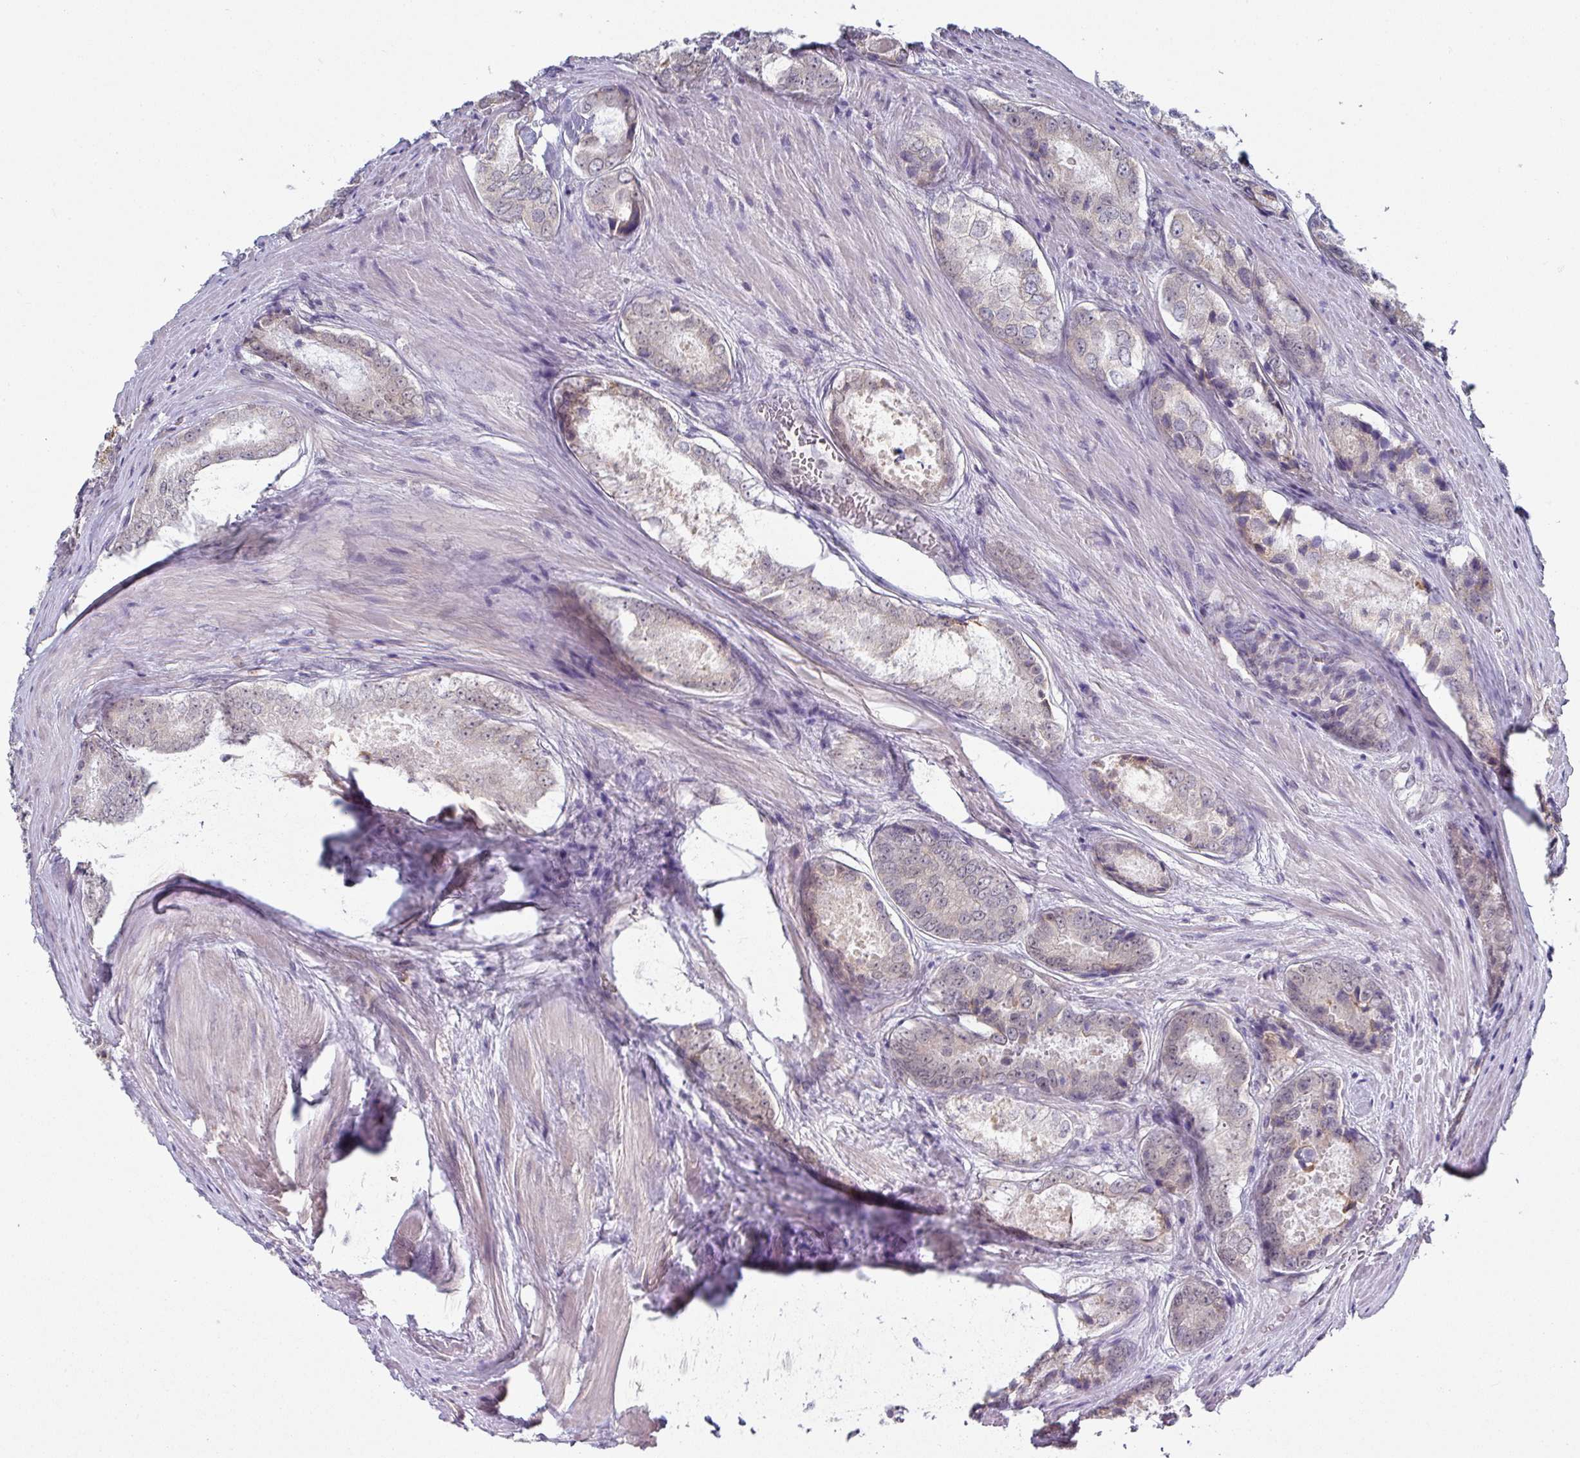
{"staining": {"intensity": "negative", "quantity": "none", "location": "none"}, "tissue": "prostate cancer", "cell_type": "Tumor cells", "image_type": "cancer", "snomed": [{"axis": "morphology", "description": "Adenocarcinoma, Low grade"}, {"axis": "topography", "description": "Prostate"}], "caption": "Protein analysis of prostate low-grade adenocarcinoma exhibits no significant positivity in tumor cells.", "gene": "TMED5", "patient": {"sex": "male", "age": 68}}